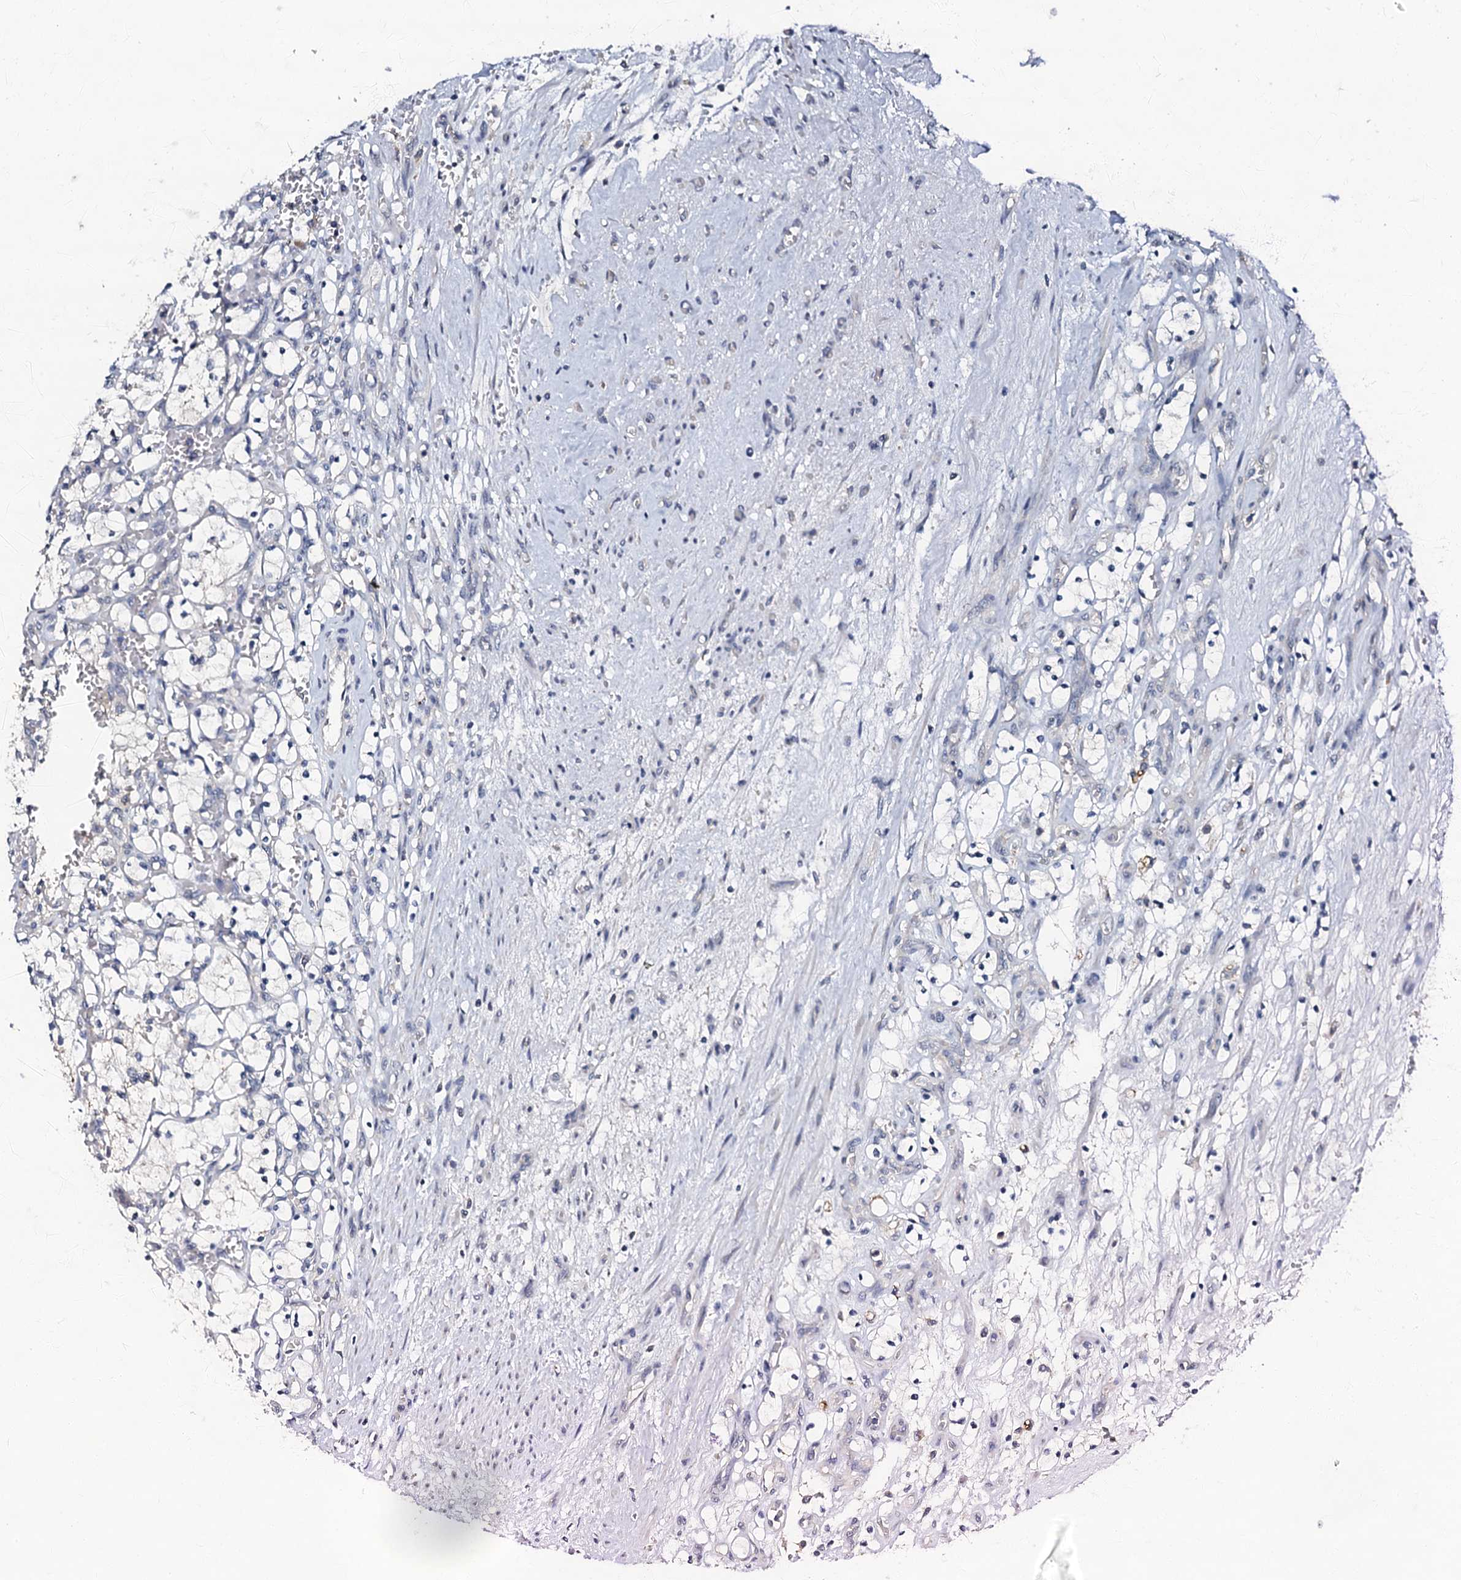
{"staining": {"intensity": "negative", "quantity": "none", "location": "none"}, "tissue": "renal cancer", "cell_type": "Tumor cells", "image_type": "cancer", "snomed": [{"axis": "morphology", "description": "Adenocarcinoma, NOS"}, {"axis": "topography", "description": "Kidney"}], "caption": "This is an IHC histopathology image of renal cancer (adenocarcinoma). There is no staining in tumor cells.", "gene": "OLAH", "patient": {"sex": "female", "age": 69}}